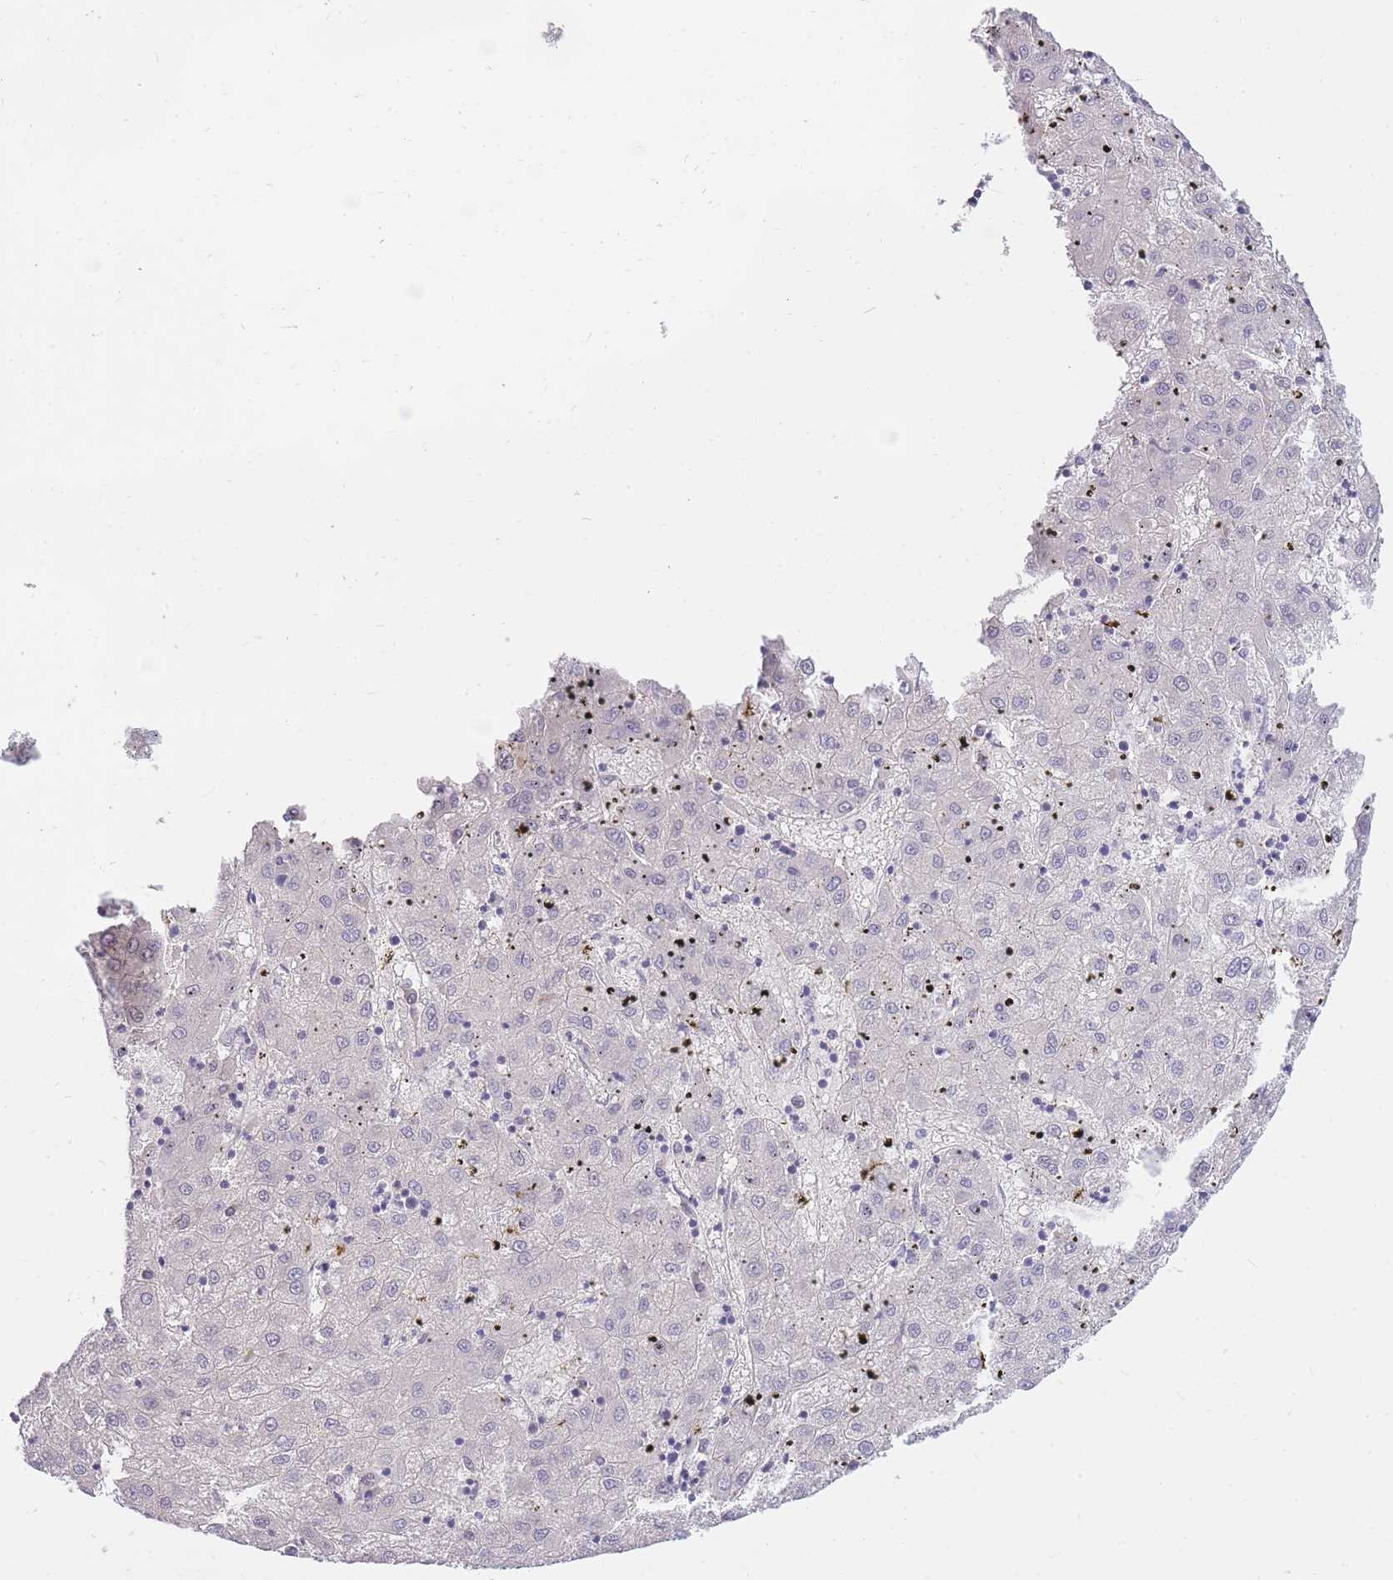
{"staining": {"intensity": "negative", "quantity": "none", "location": "none"}, "tissue": "liver cancer", "cell_type": "Tumor cells", "image_type": "cancer", "snomed": [{"axis": "morphology", "description": "Carcinoma, Hepatocellular, NOS"}, {"axis": "topography", "description": "Liver"}], "caption": "An image of human liver cancer is negative for staining in tumor cells.", "gene": "TPSD1", "patient": {"sex": "male", "age": 72}}